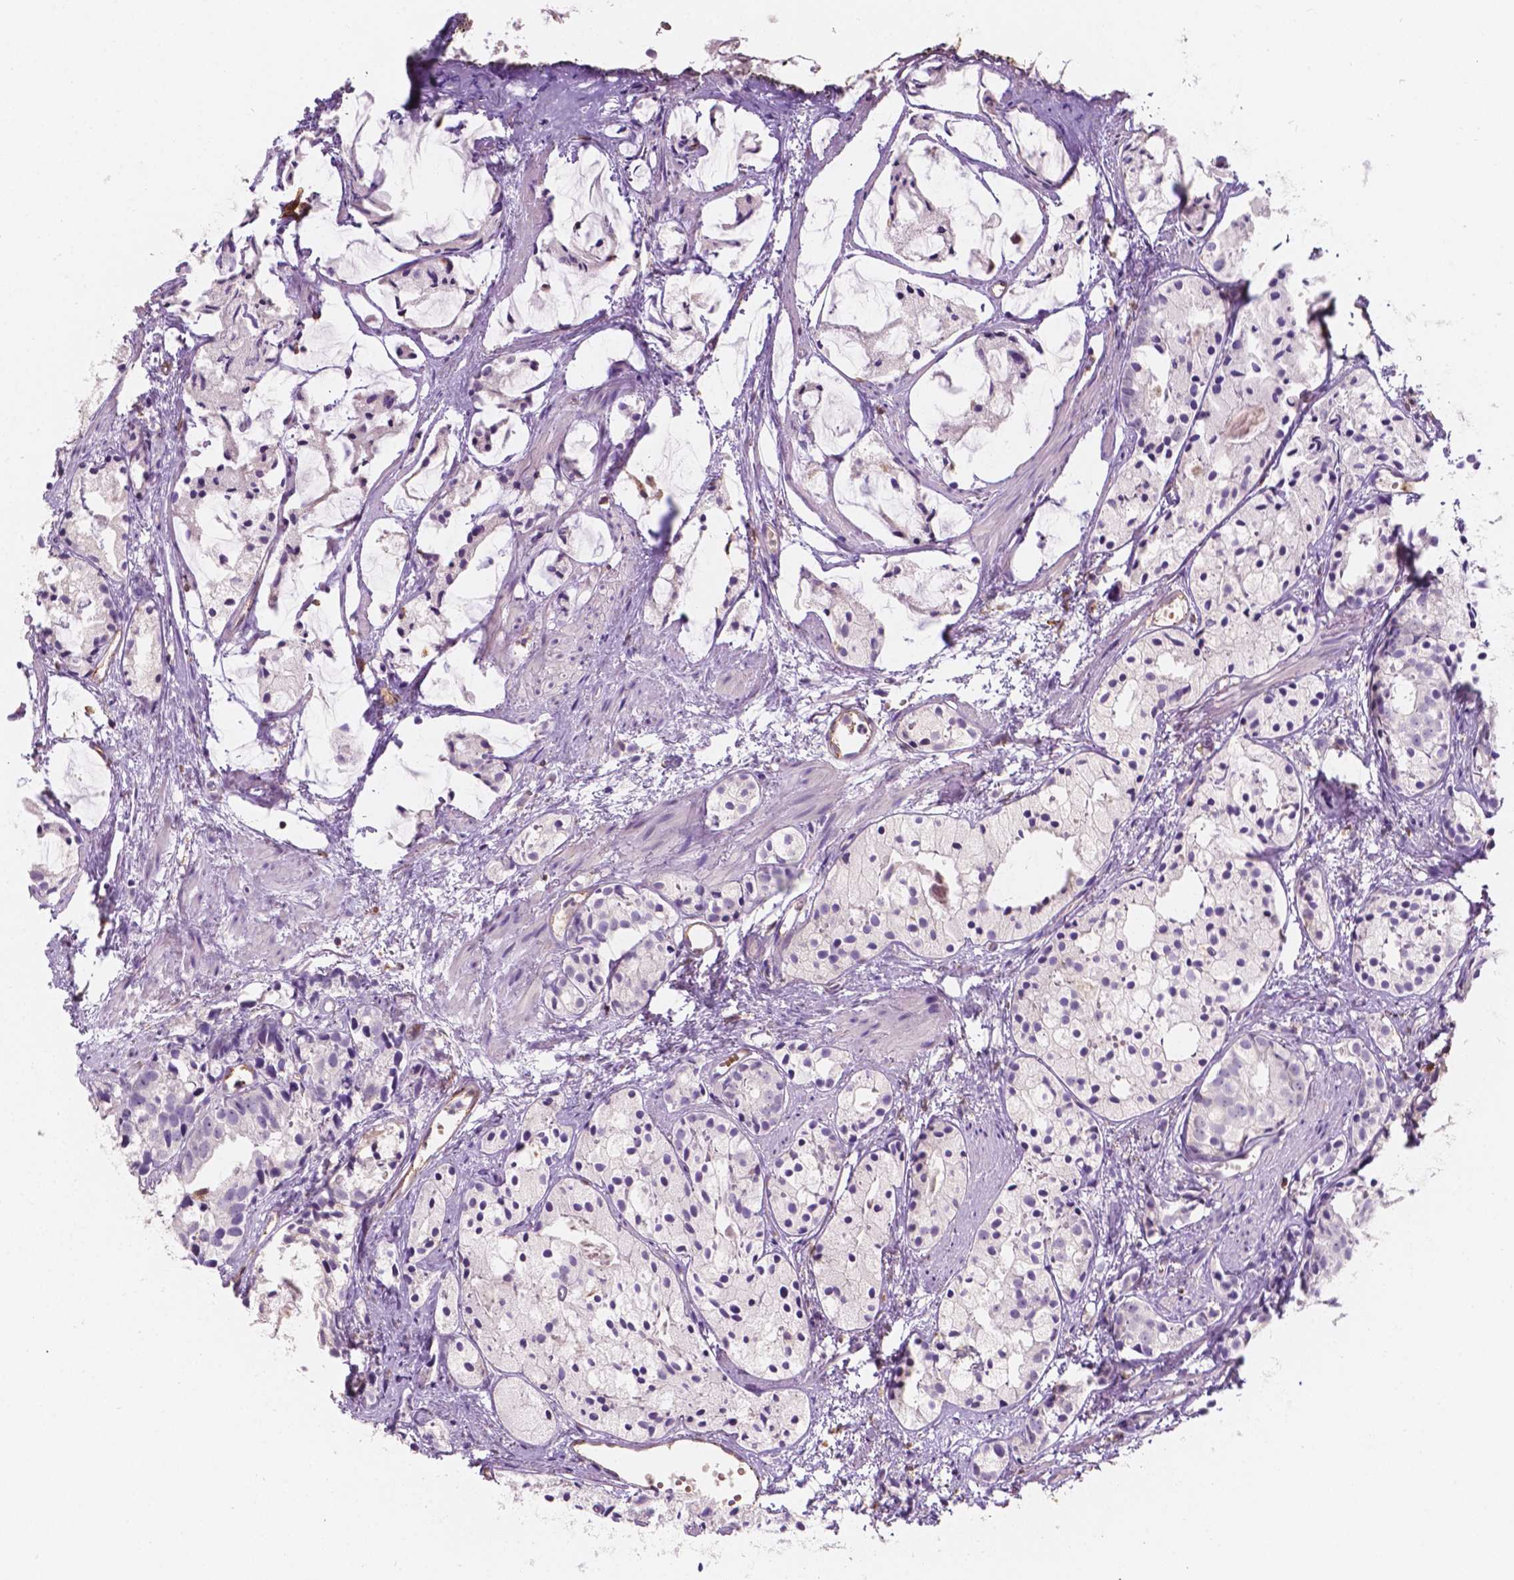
{"staining": {"intensity": "negative", "quantity": "none", "location": "none"}, "tissue": "prostate cancer", "cell_type": "Tumor cells", "image_type": "cancer", "snomed": [{"axis": "morphology", "description": "Adenocarcinoma, High grade"}, {"axis": "topography", "description": "Prostate"}], "caption": "Prostate cancer was stained to show a protein in brown. There is no significant positivity in tumor cells.", "gene": "SLC22A4", "patient": {"sex": "male", "age": 85}}